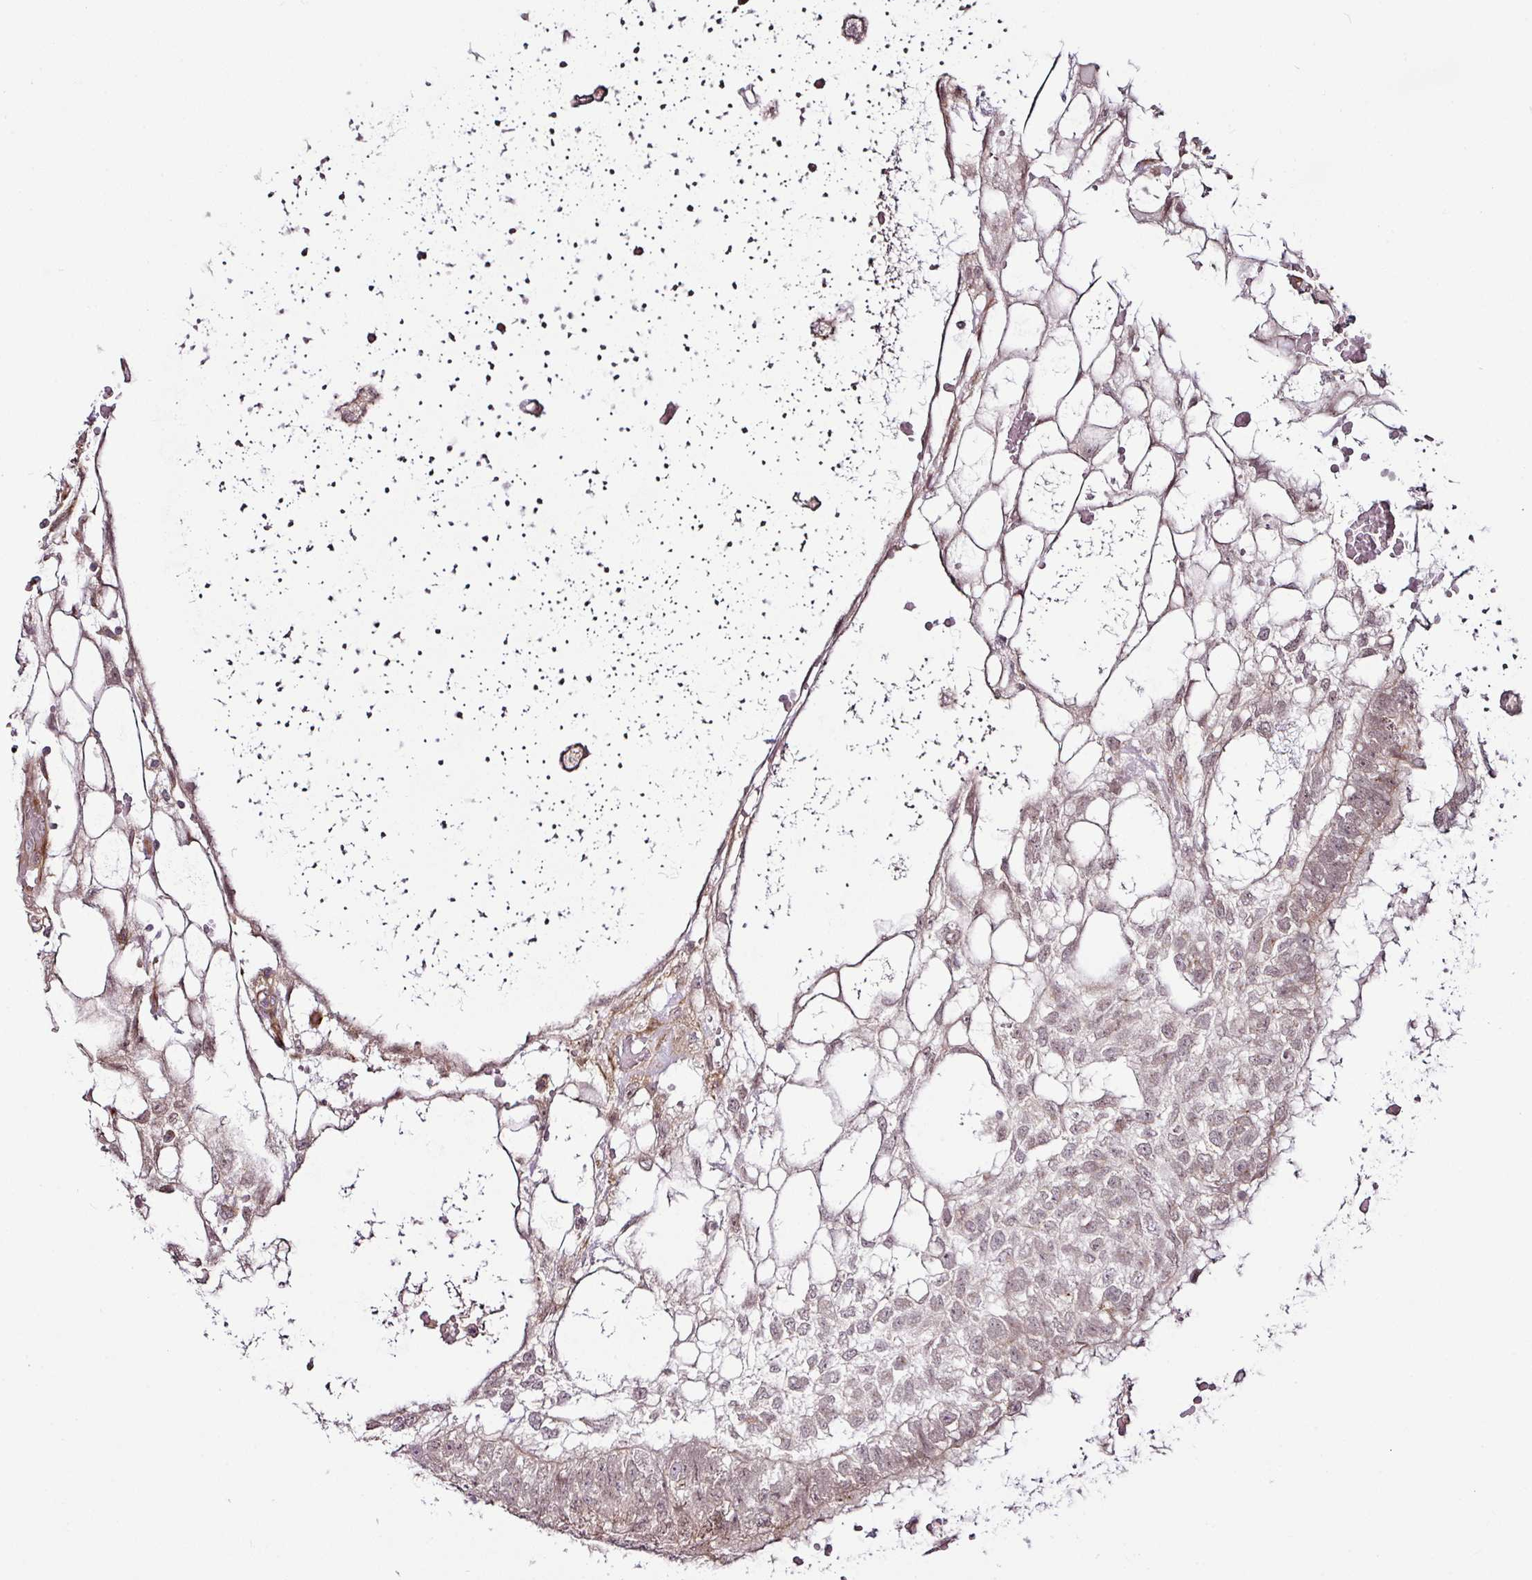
{"staining": {"intensity": "weak", "quantity": ">75%", "location": "nuclear"}, "tissue": "testis cancer", "cell_type": "Tumor cells", "image_type": "cancer", "snomed": [{"axis": "morphology", "description": "Normal tissue, NOS"}, {"axis": "morphology", "description": "Carcinoma, Embryonal, NOS"}, {"axis": "topography", "description": "Testis"}], "caption": "Protein expression by IHC displays weak nuclear positivity in about >75% of tumor cells in embryonal carcinoma (testis).", "gene": "DCAF13", "patient": {"sex": "male", "age": 32}}